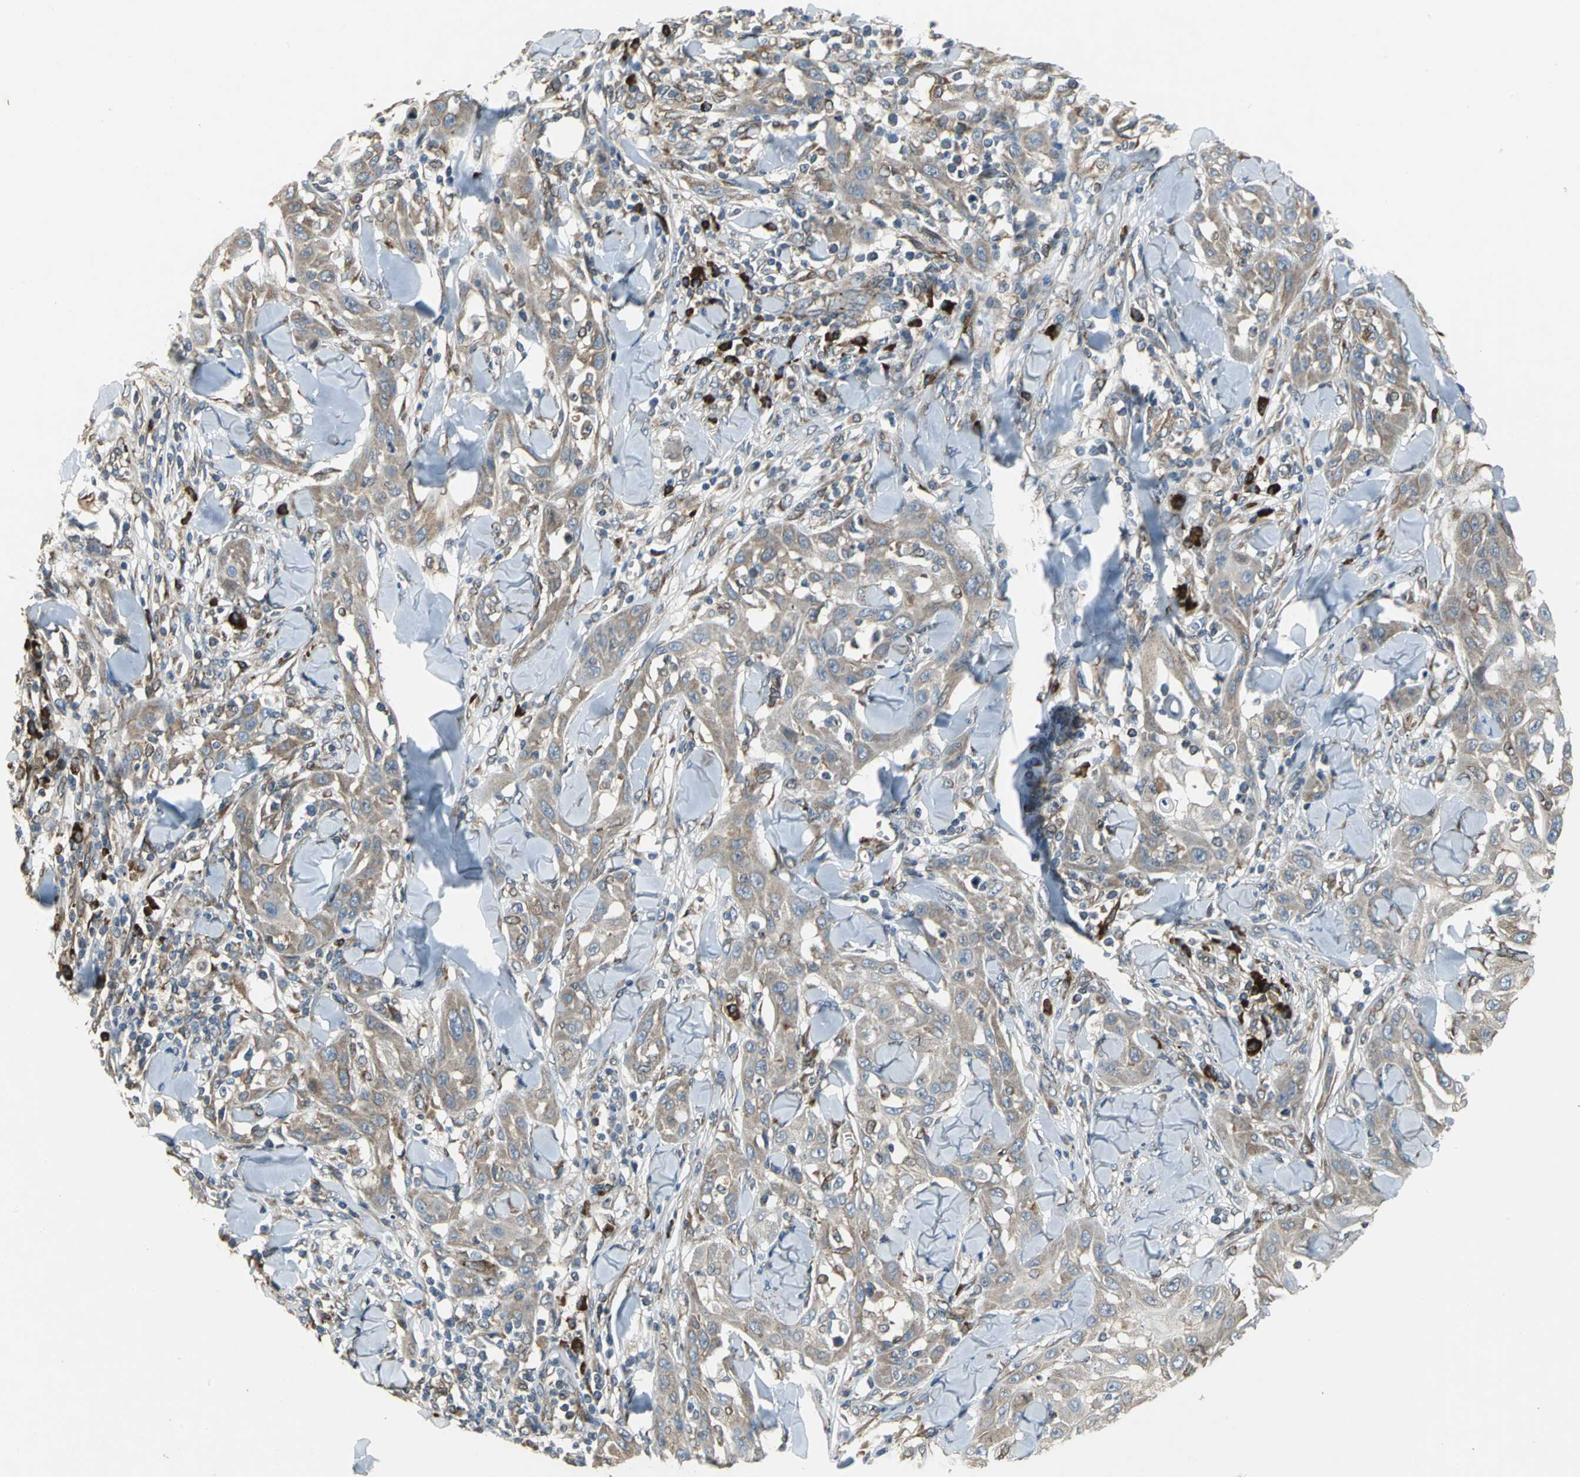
{"staining": {"intensity": "weak", "quantity": "25%-75%", "location": "cytoplasmic/membranous"}, "tissue": "skin cancer", "cell_type": "Tumor cells", "image_type": "cancer", "snomed": [{"axis": "morphology", "description": "Squamous cell carcinoma, NOS"}, {"axis": "topography", "description": "Skin"}], "caption": "Skin cancer (squamous cell carcinoma) was stained to show a protein in brown. There is low levels of weak cytoplasmic/membranous staining in about 25%-75% of tumor cells.", "gene": "SYVN1", "patient": {"sex": "male", "age": 24}}